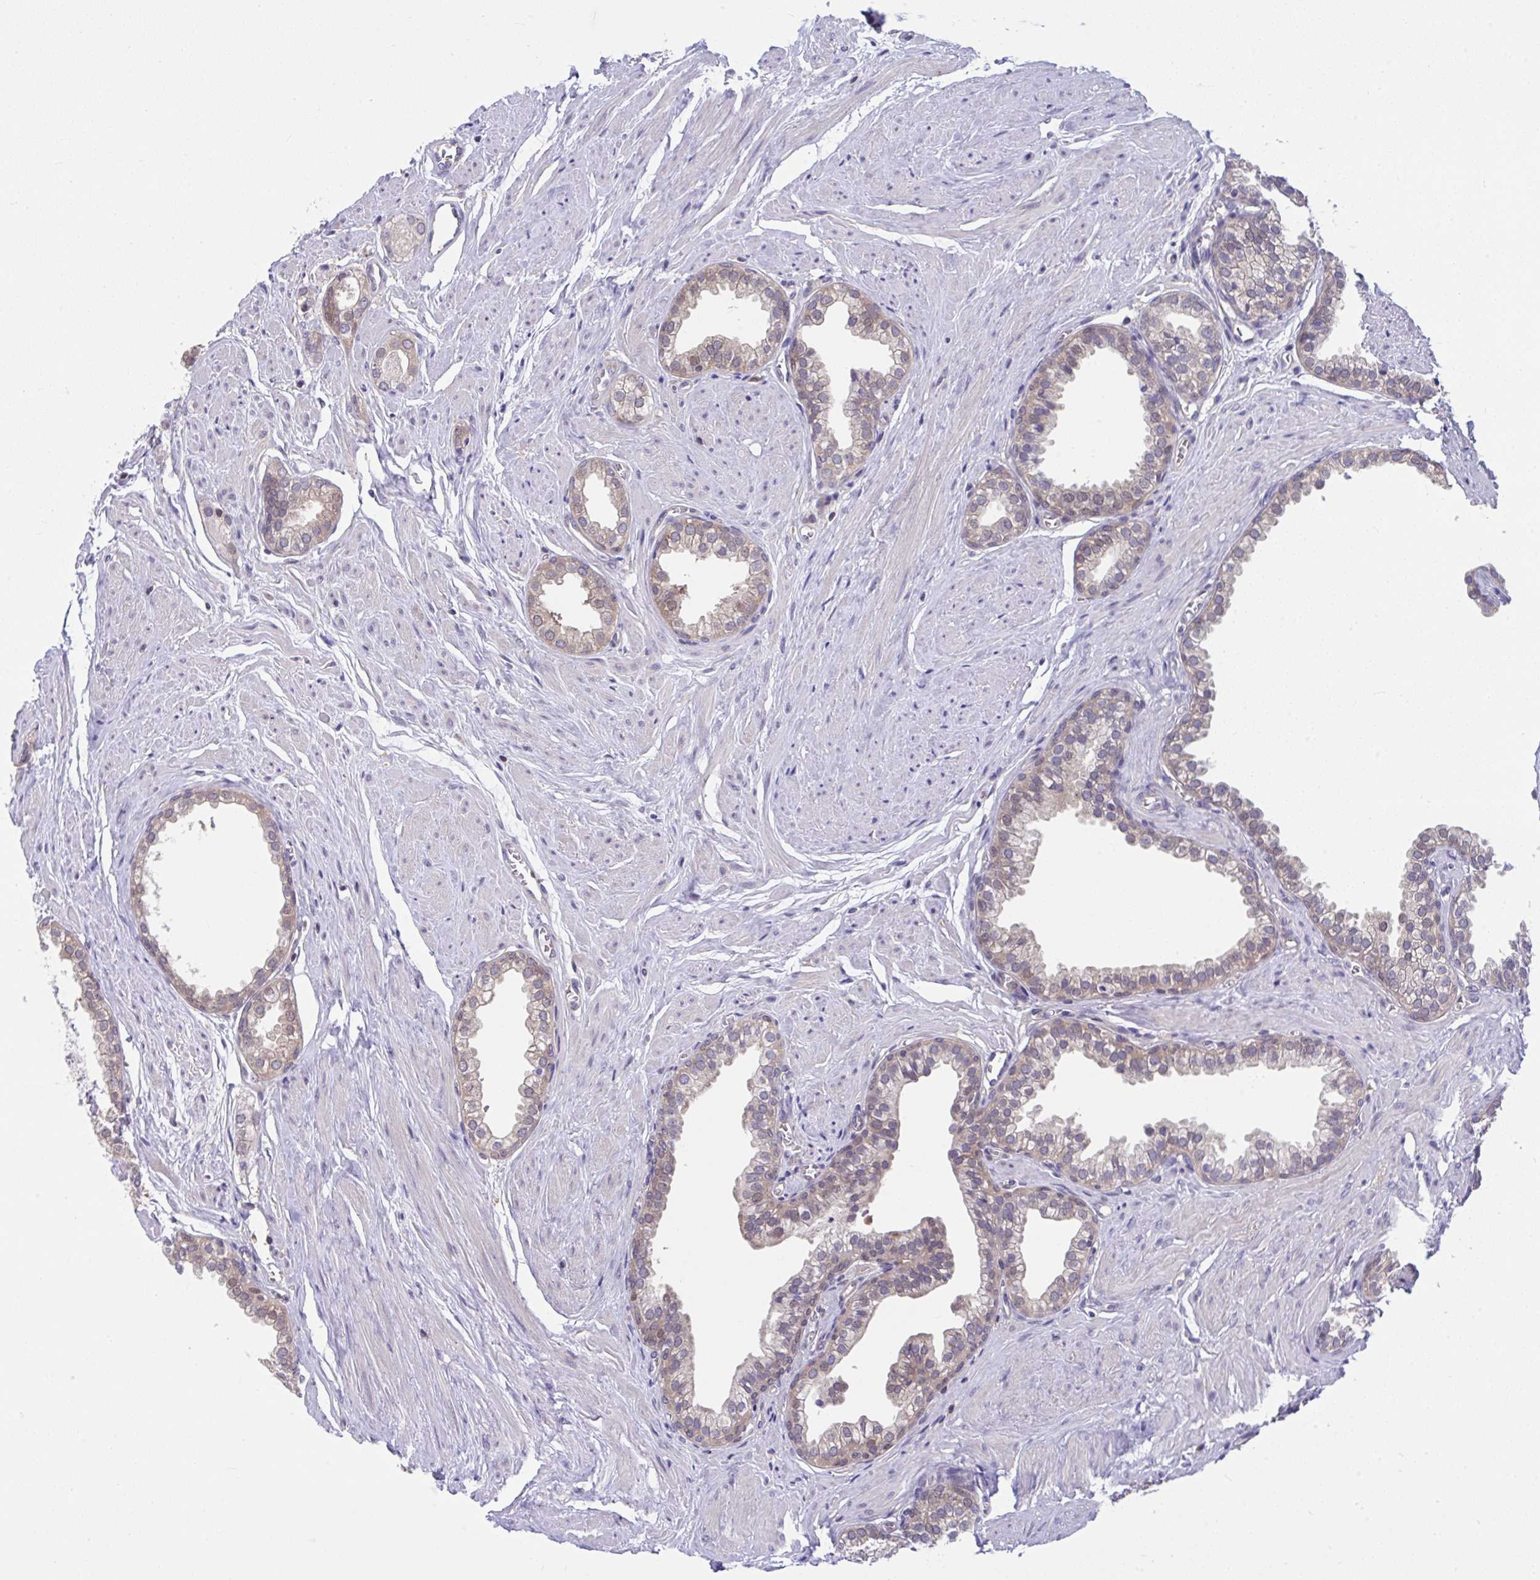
{"staining": {"intensity": "weak", "quantity": "25%-75%", "location": "cytoplasmic/membranous"}, "tissue": "prostate", "cell_type": "Glandular cells", "image_type": "normal", "snomed": [{"axis": "morphology", "description": "Normal tissue, NOS"}, {"axis": "topography", "description": "Prostate"}, {"axis": "topography", "description": "Peripheral nerve tissue"}], "caption": "Immunohistochemical staining of benign prostate exhibits 25%-75% levels of weak cytoplasmic/membranous protein staining in approximately 25%-75% of glandular cells.", "gene": "PCDHB7", "patient": {"sex": "male", "age": 55}}